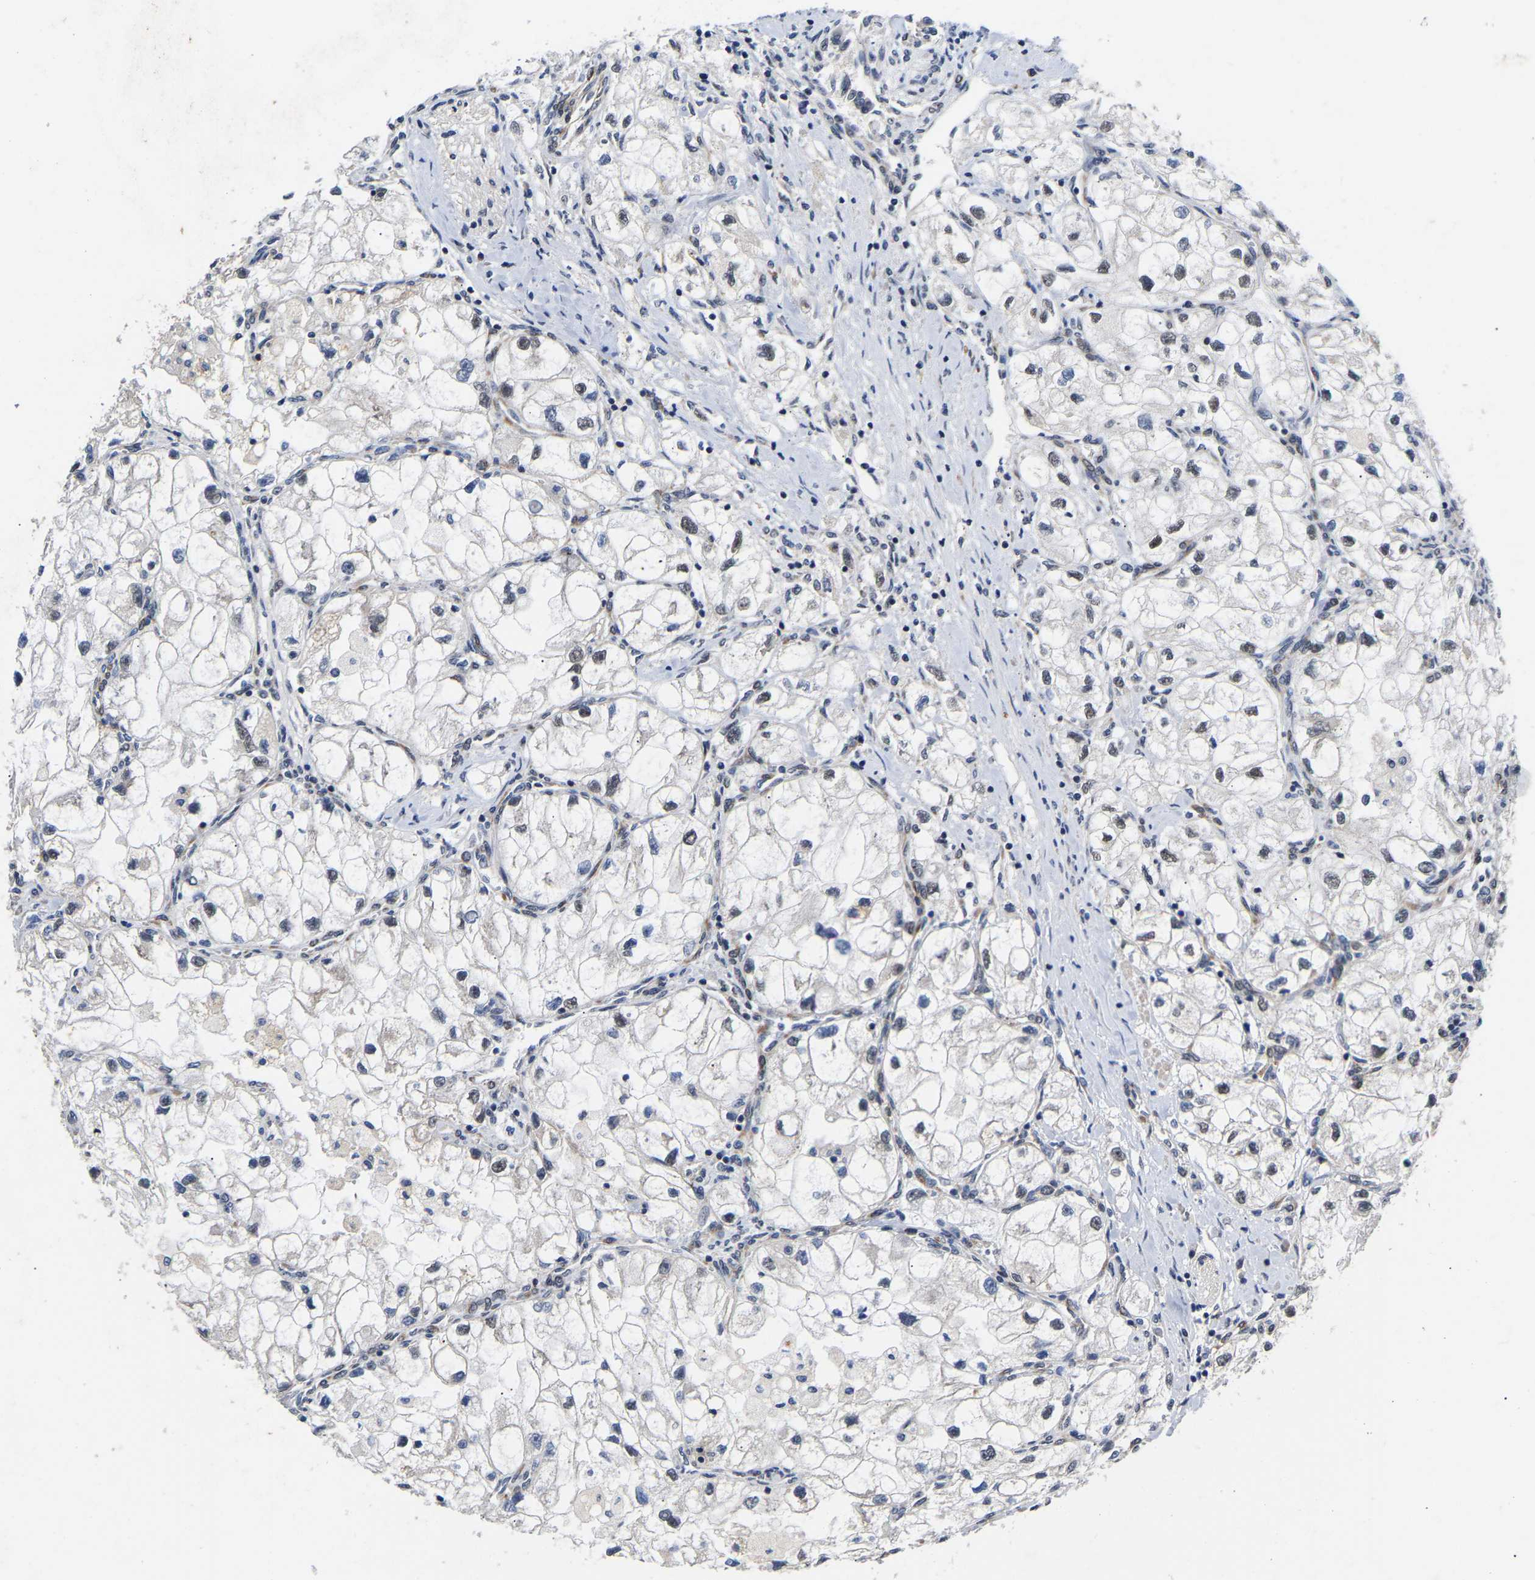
{"staining": {"intensity": "weak", "quantity": "<25%", "location": "nuclear"}, "tissue": "renal cancer", "cell_type": "Tumor cells", "image_type": "cancer", "snomed": [{"axis": "morphology", "description": "Adenocarcinoma, NOS"}, {"axis": "topography", "description": "Kidney"}], "caption": "Histopathology image shows no protein positivity in tumor cells of adenocarcinoma (renal) tissue.", "gene": "METTL16", "patient": {"sex": "female", "age": 70}}